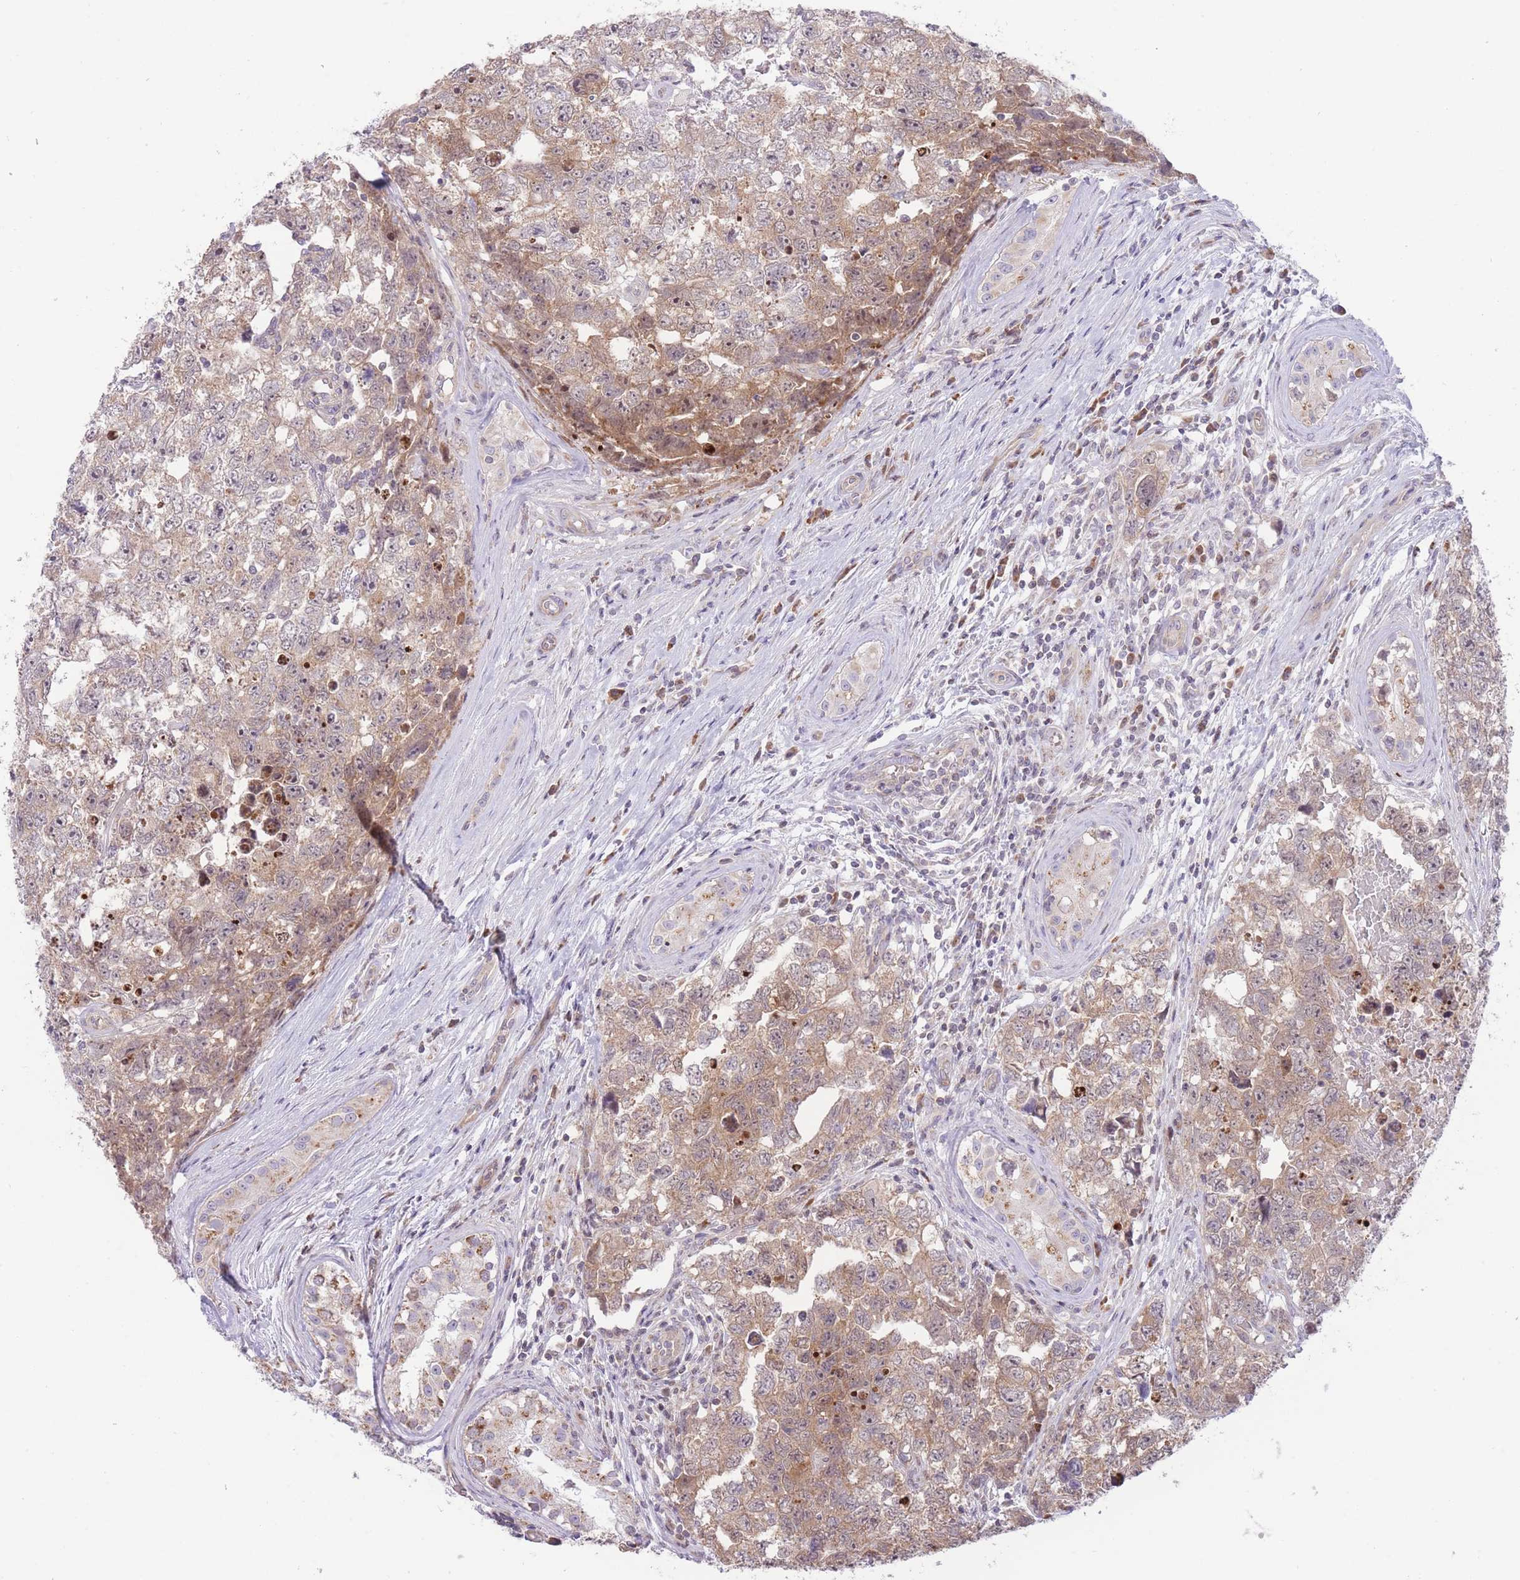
{"staining": {"intensity": "moderate", "quantity": "25%-75%", "location": "cytoplasmic/membranous"}, "tissue": "testis cancer", "cell_type": "Tumor cells", "image_type": "cancer", "snomed": [{"axis": "morphology", "description": "Carcinoma, Embryonal, NOS"}, {"axis": "topography", "description": "Testis"}], "caption": "Embryonal carcinoma (testis) tissue exhibits moderate cytoplasmic/membranous staining in about 25%-75% of tumor cells, visualized by immunohistochemistry.", "gene": "BOLA2B", "patient": {"sex": "male", "age": 22}}